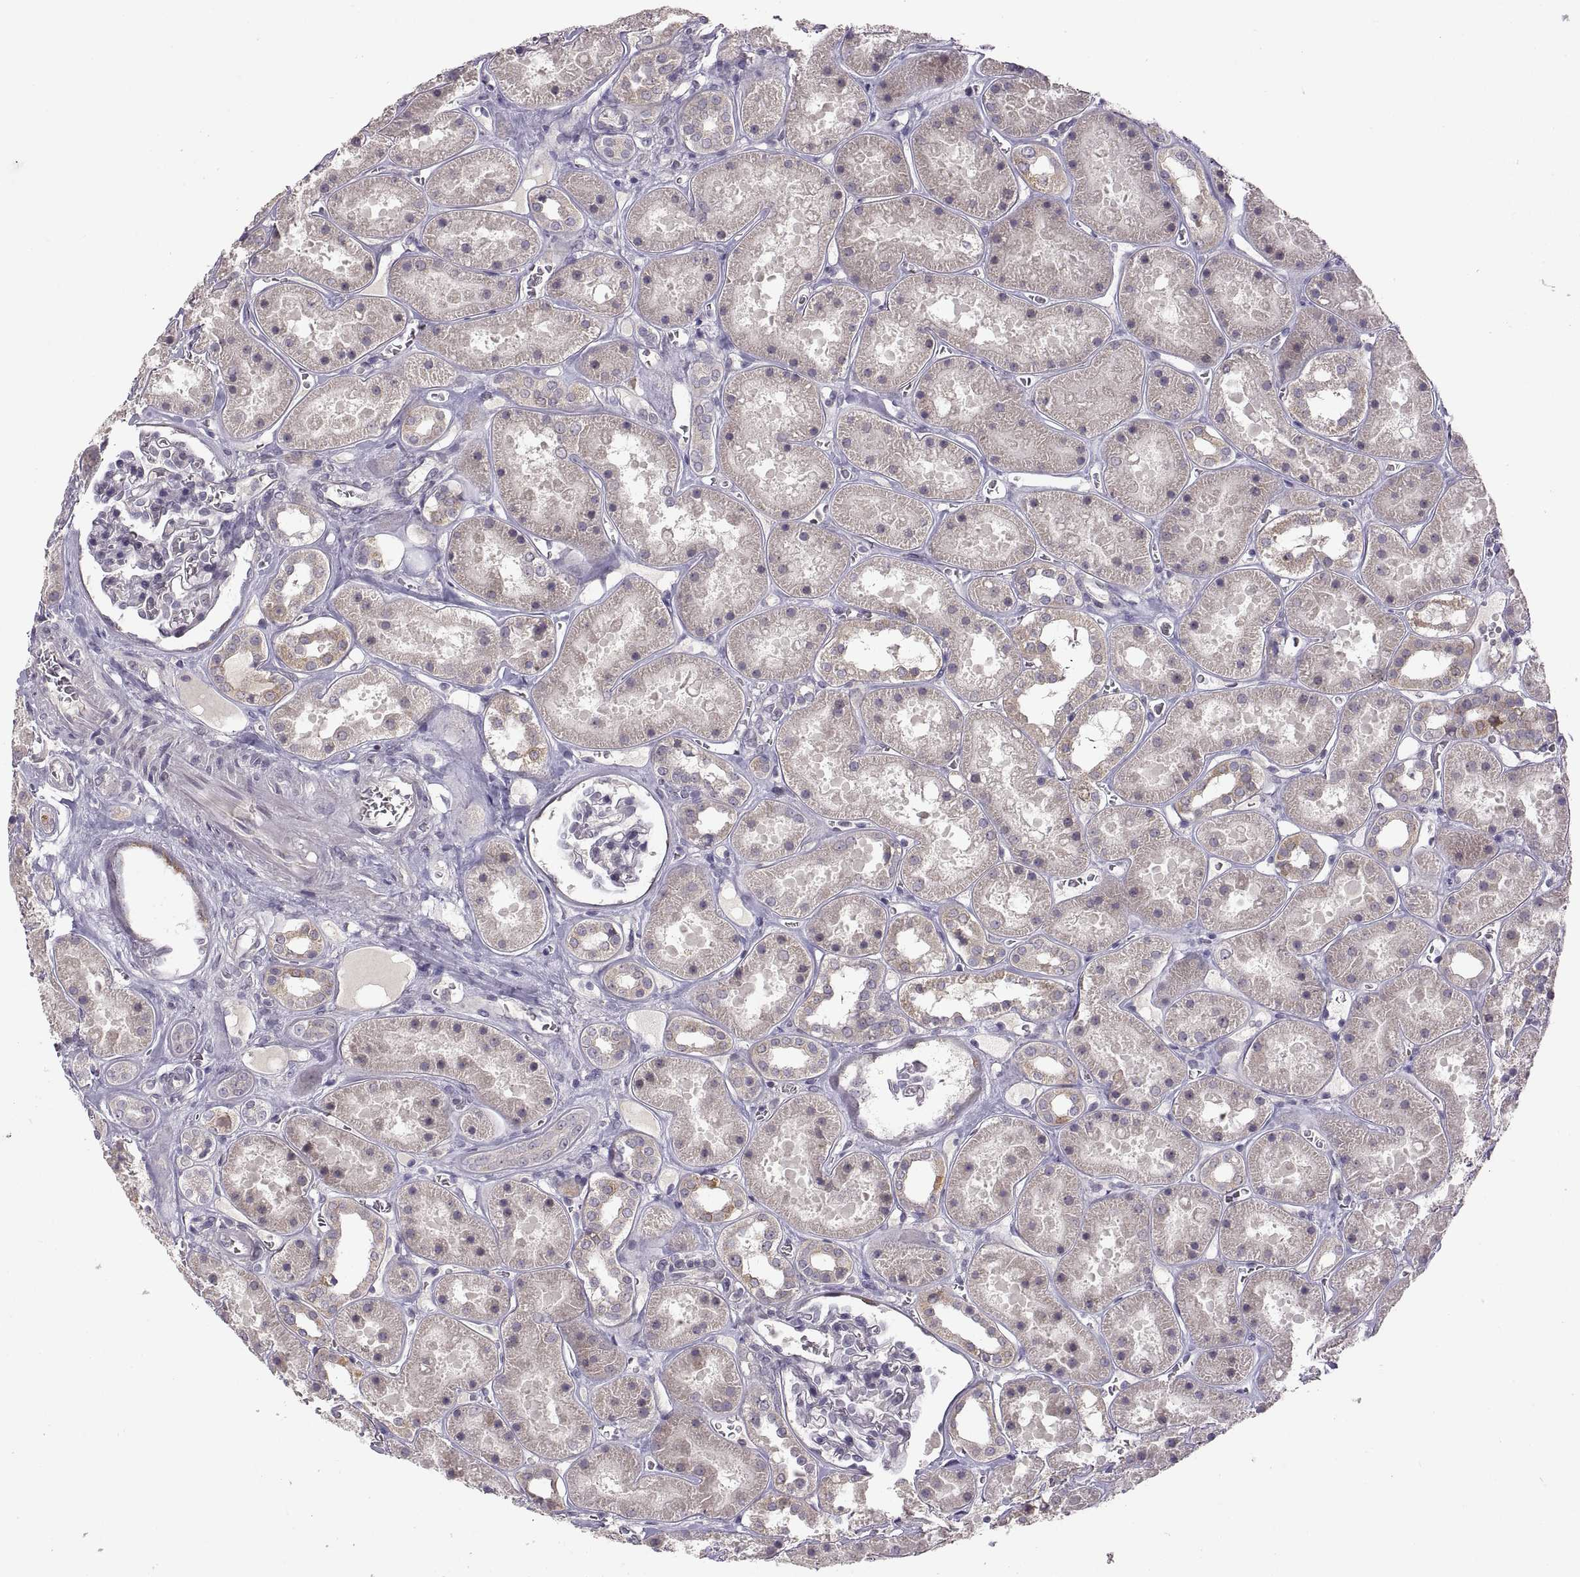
{"staining": {"intensity": "negative", "quantity": "none", "location": "none"}, "tissue": "kidney", "cell_type": "Cells in glomeruli", "image_type": "normal", "snomed": [{"axis": "morphology", "description": "Normal tissue, NOS"}, {"axis": "topography", "description": "Kidney"}], "caption": "Photomicrograph shows no significant protein staining in cells in glomeruli of benign kidney. (DAB (3,3'-diaminobenzidine) IHC visualized using brightfield microscopy, high magnification).", "gene": "HMGCR", "patient": {"sex": "female", "age": 41}}